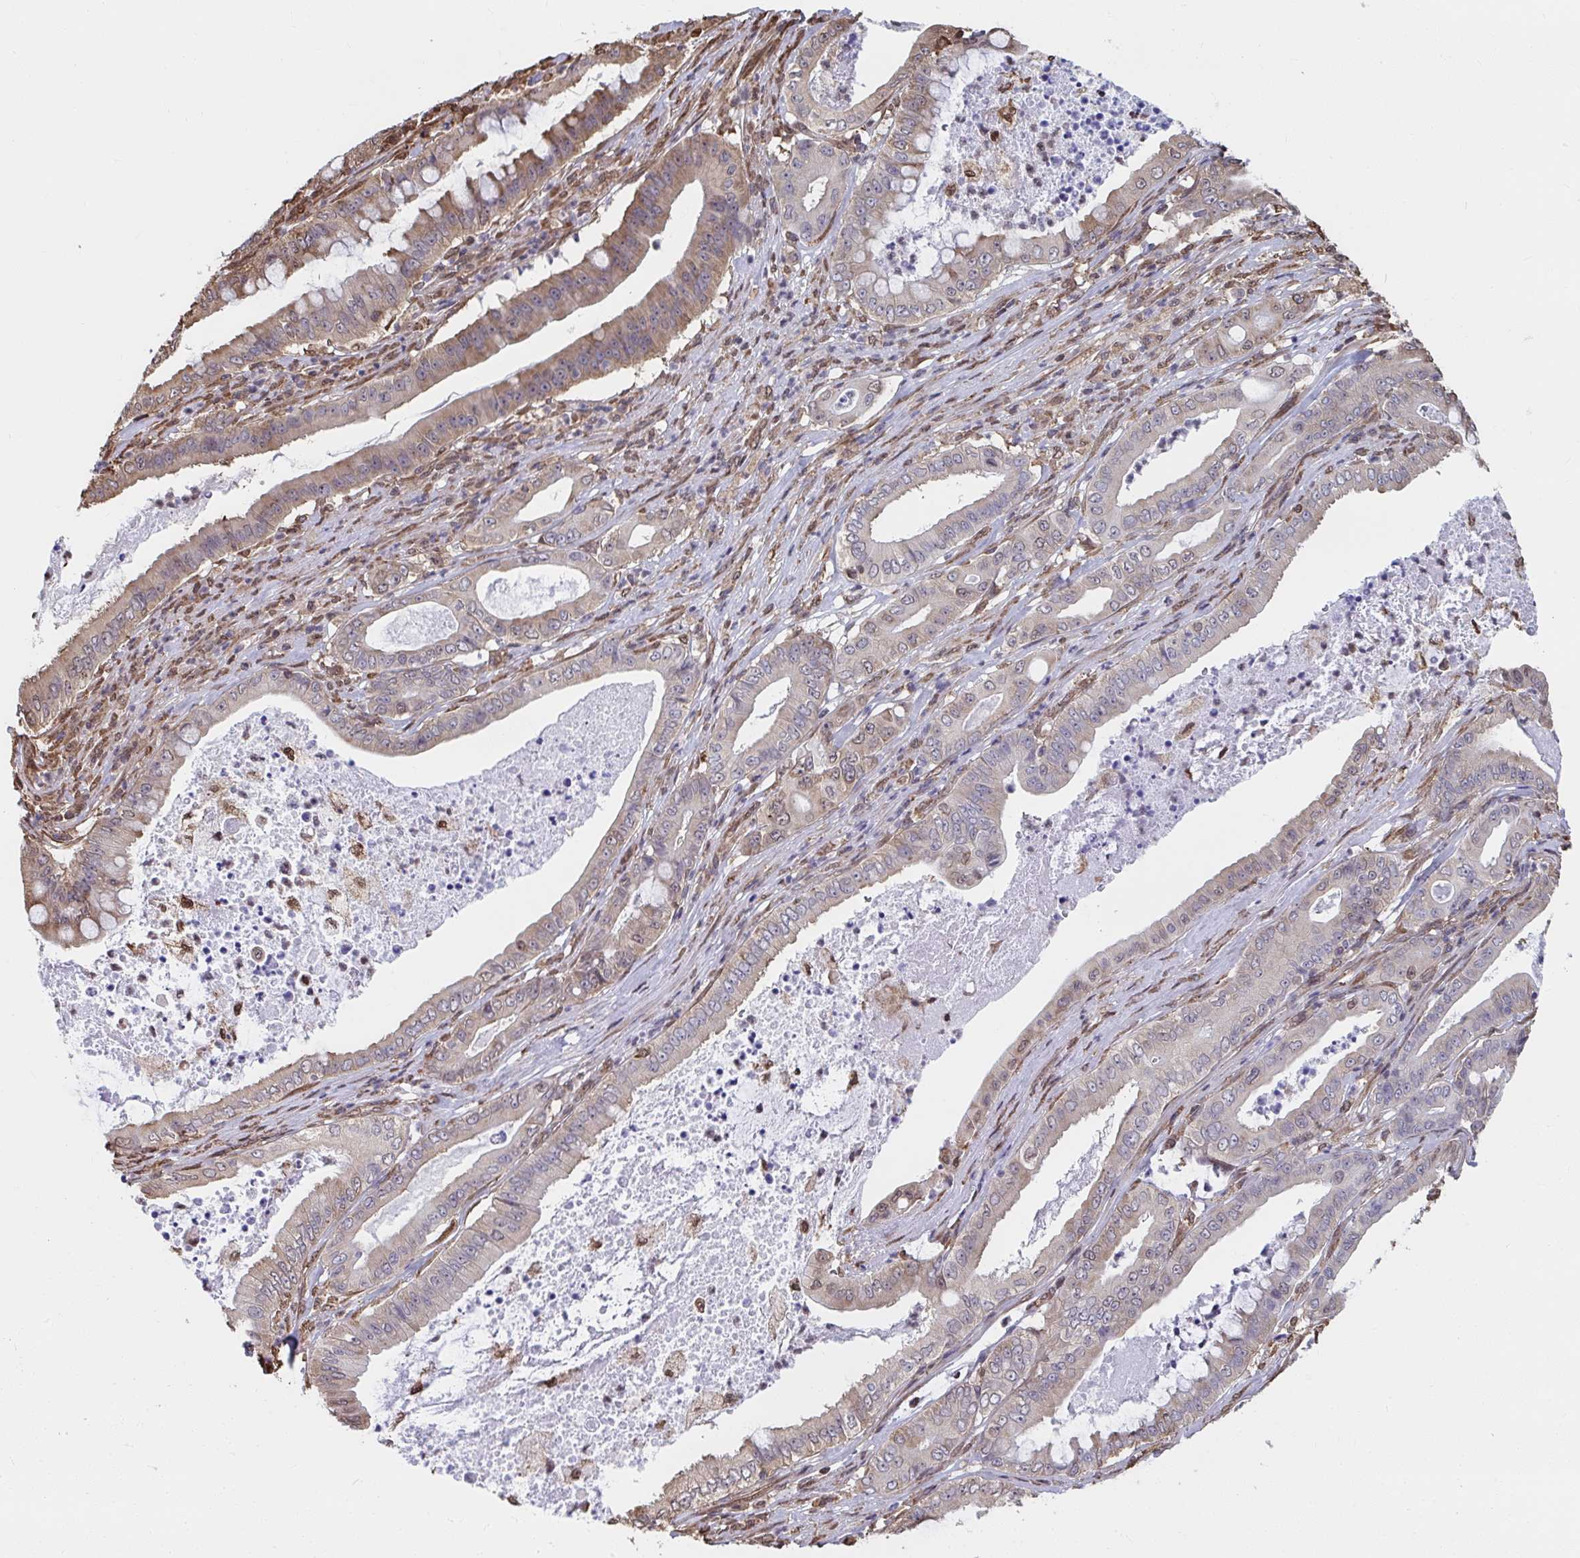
{"staining": {"intensity": "weak", "quantity": ">75%", "location": "cytoplasmic/membranous"}, "tissue": "pancreatic cancer", "cell_type": "Tumor cells", "image_type": "cancer", "snomed": [{"axis": "morphology", "description": "Adenocarcinoma, NOS"}, {"axis": "topography", "description": "Pancreas"}], "caption": "Weak cytoplasmic/membranous expression for a protein is identified in about >75% of tumor cells of pancreatic cancer (adenocarcinoma) using immunohistochemistry (IHC).", "gene": "SYNCRIP", "patient": {"sex": "male", "age": 71}}